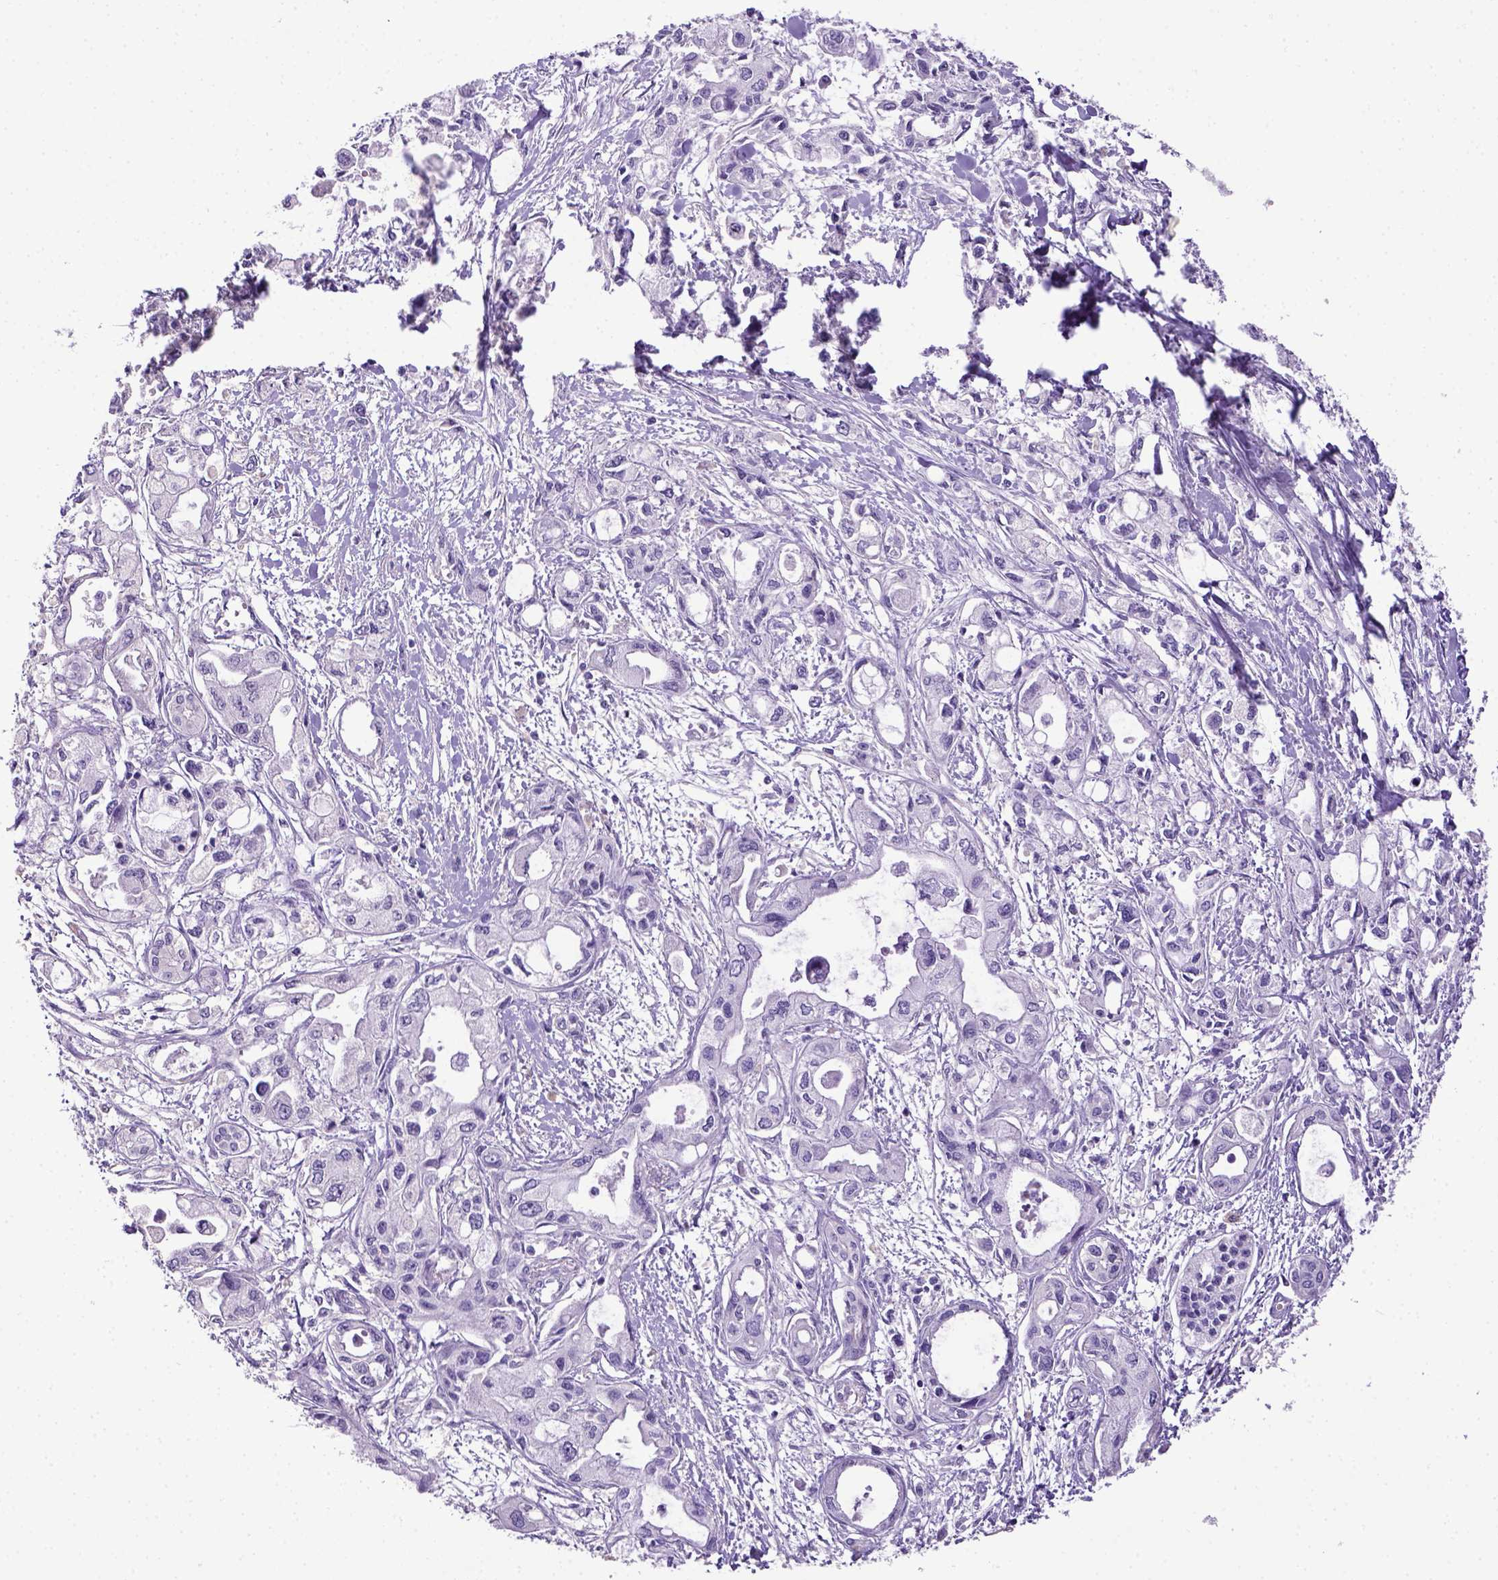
{"staining": {"intensity": "negative", "quantity": "none", "location": "none"}, "tissue": "pancreatic cancer", "cell_type": "Tumor cells", "image_type": "cancer", "snomed": [{"axis": "morphology", "description": "Adenocarcinoma, NOS"}, {"axis": "topography", "description": "Pancreas"}], "caption": "Immunohistochemistry image of pancreatic adenocarcinoma stained for a protein (brown), which reveals no positivity in tumor cells. (Brightfield microscopy of DAB (3,3'-diaminobenzidine) immunohistochemistry (IHC) at high magnification).", "gene": "ITIH4", "patient": {"sex": "female", "age": 61}}